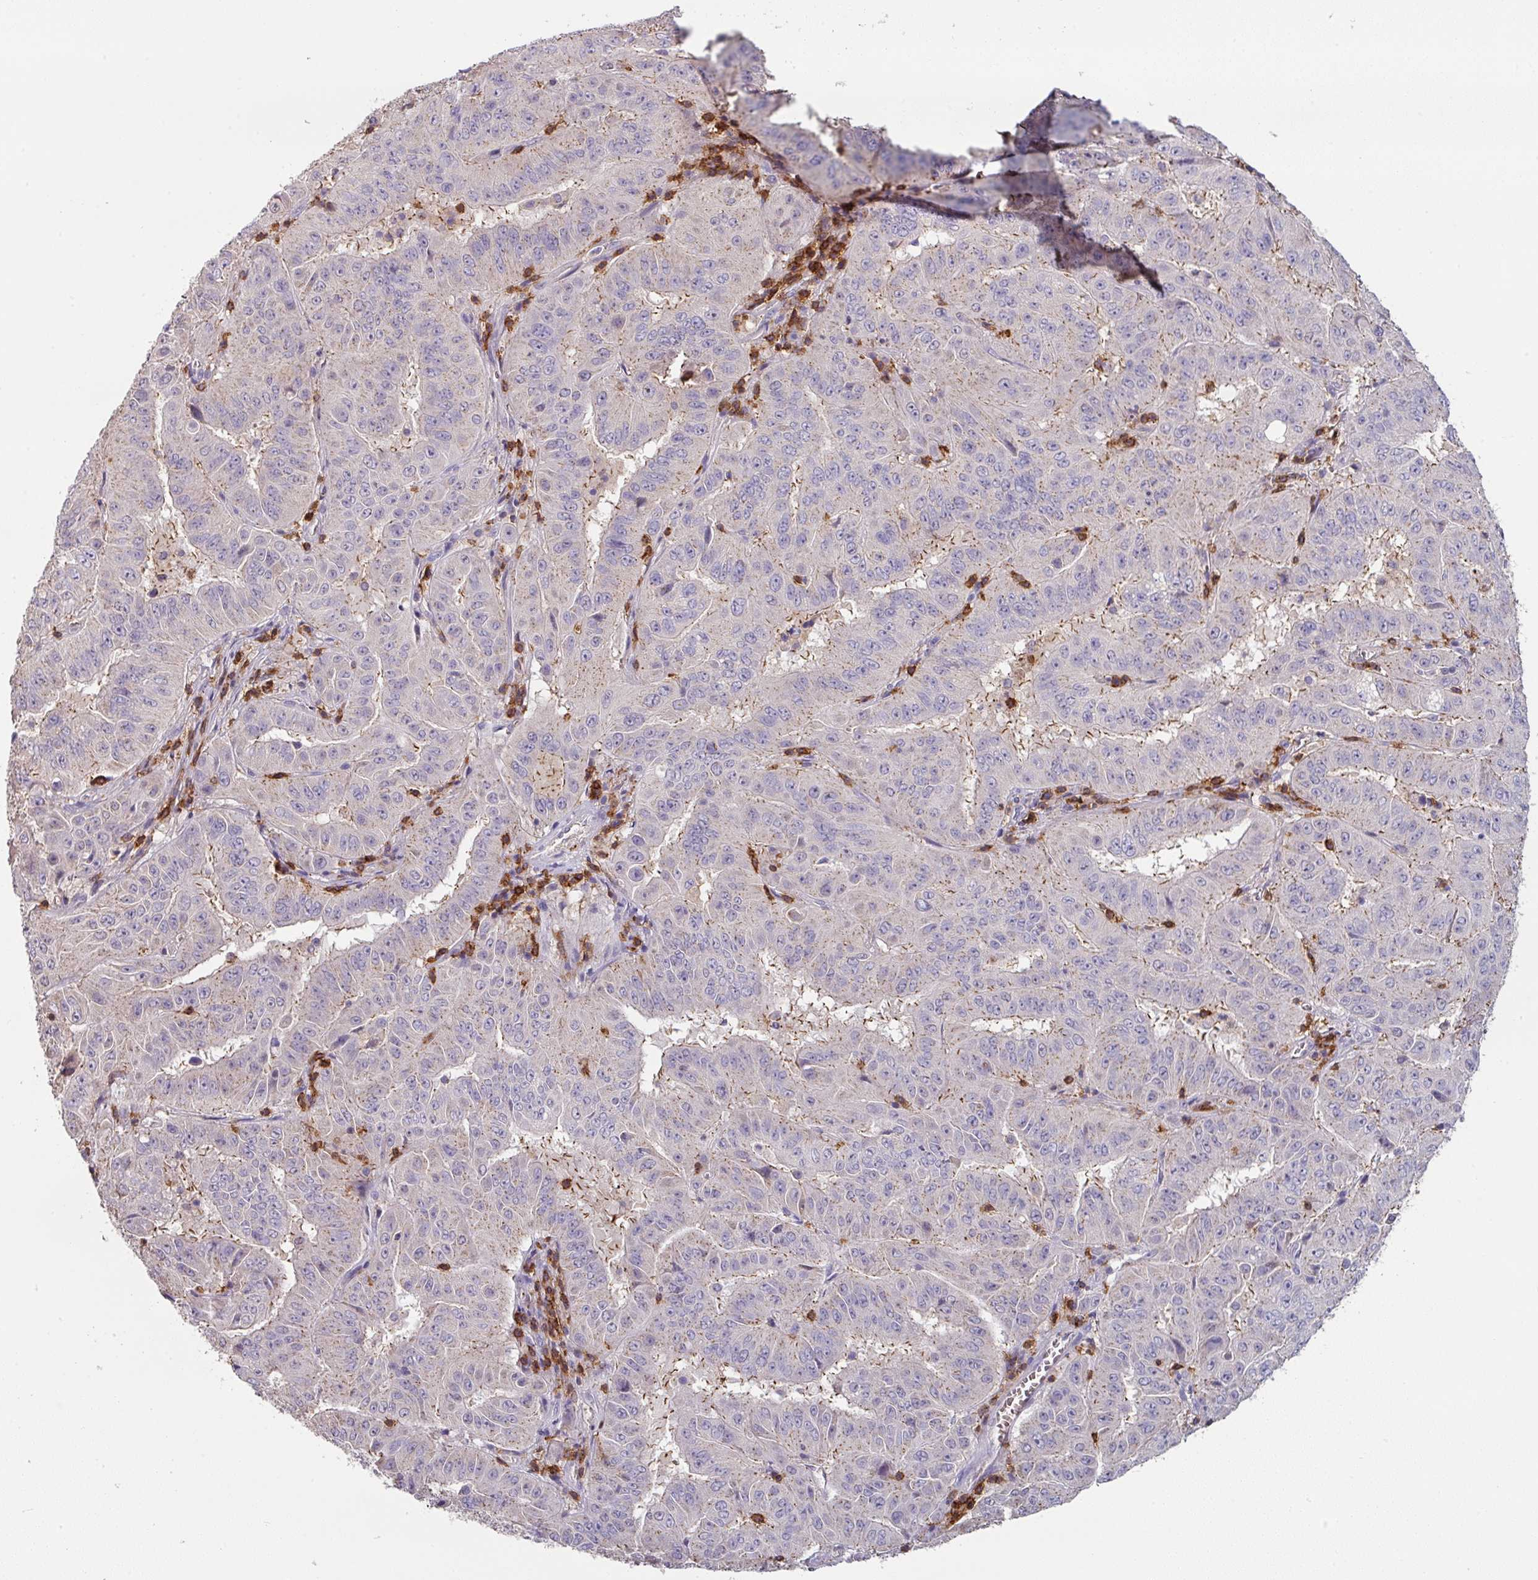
{"staining": {"intensity": "negative", "quantity": "none", "location": "none"}, "tissue": "pancreatic cancer", "cell_type": "Tumor cells", "image_type": "cancer", "snomed": [{"axis": "morphology", "description": "Adenocarcinoma, NOS"}, {"axis": "topography", "description": "Pancreas"}], "caption": "An image of pancreatic adenocarcinoma stained for a protein reveals no brown staining in tumor cells.", "gene": "CD3G", "patient": {"sex": "male", "age": 63}}